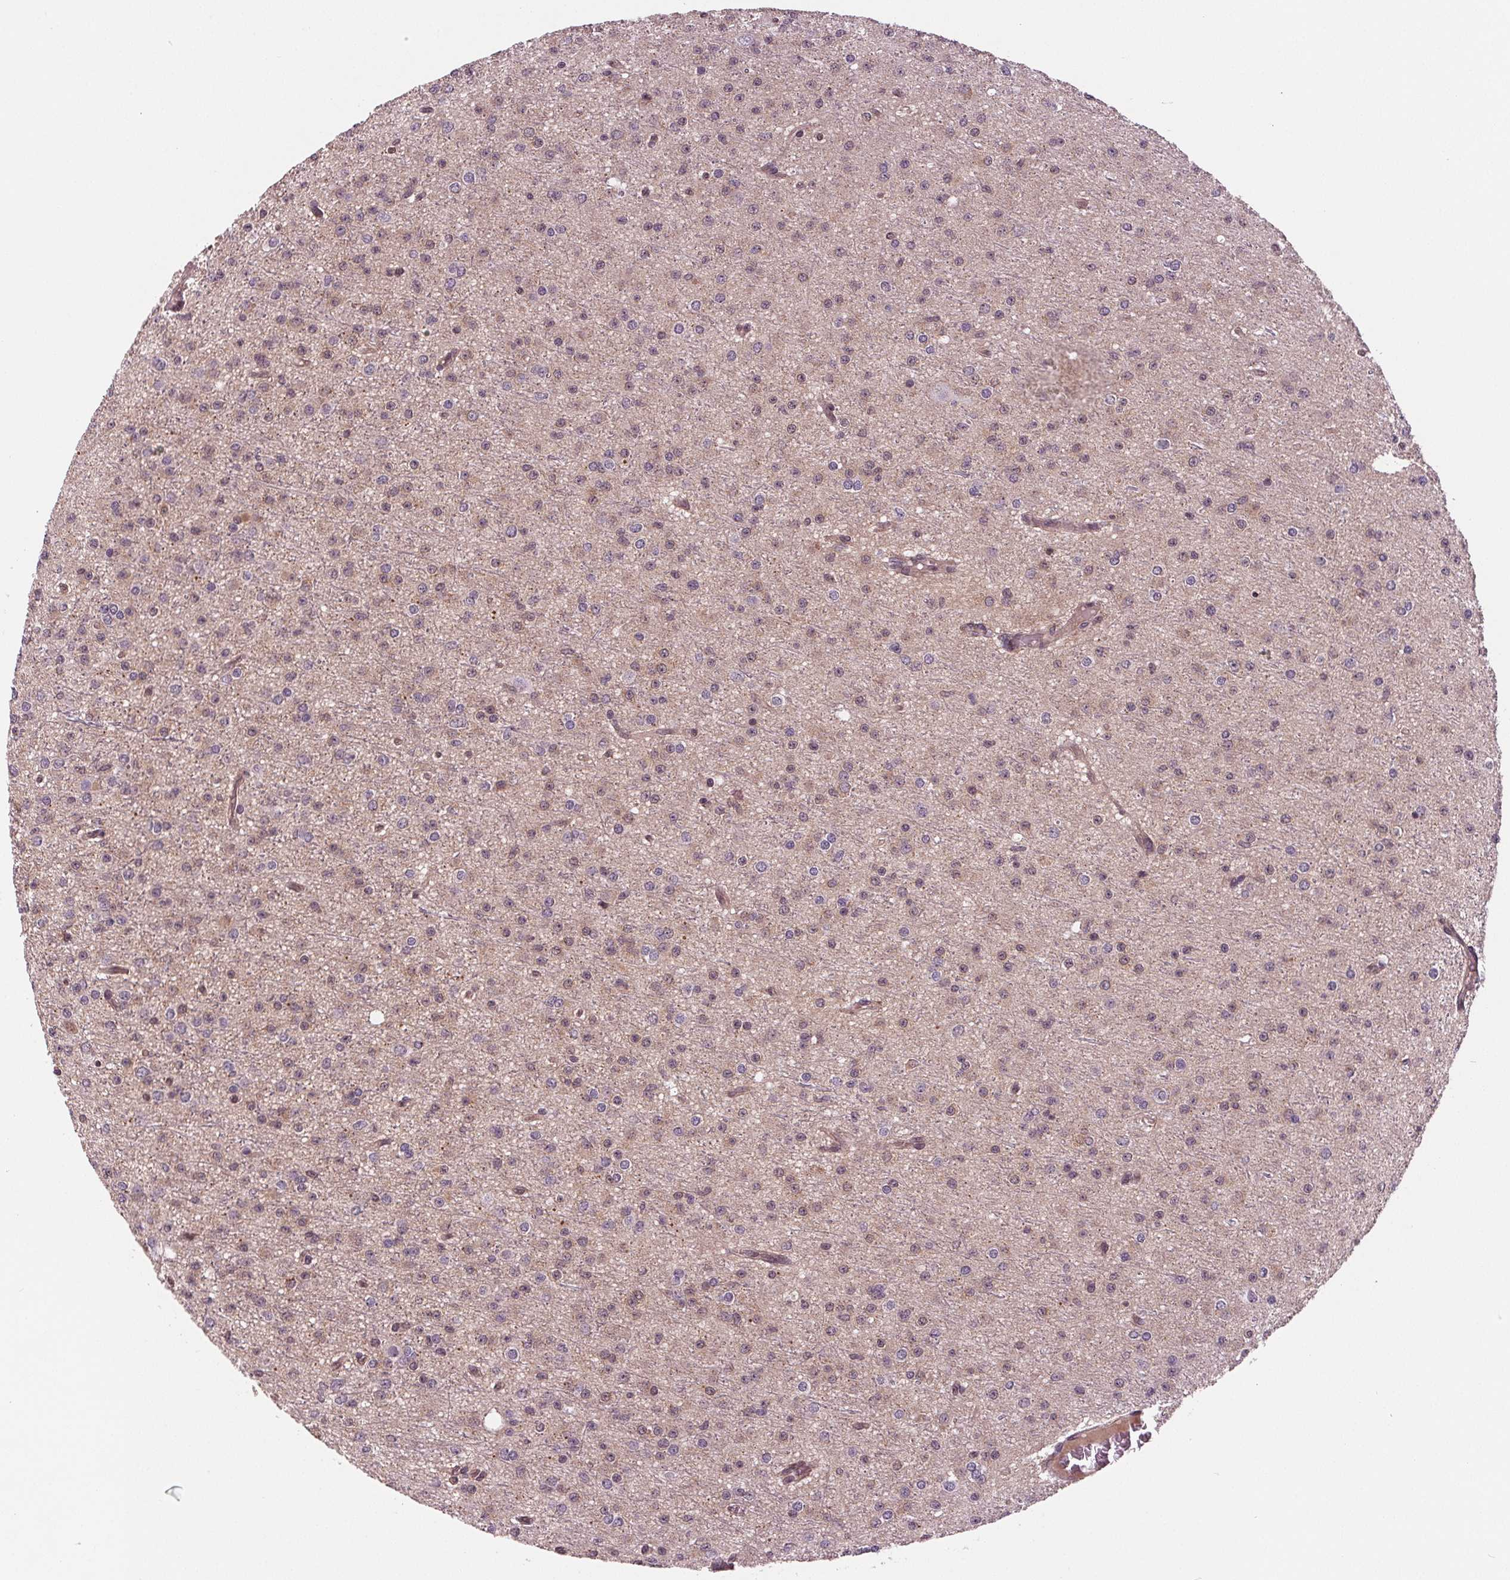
{"staining": {"intensity": "negative", "quantity": "none", "location": "none"}, "tissue": "glioma", "cell_type": "Tumor cells", "image_type": "cancer", "snomed": [{"axis": "morphology", "description": "Glioma, malignant, Low grade"}, {"axis": "topography", "description": "Brain"}], "caption": "Human glioma stained for a protein using immunohistochemistry (IHC) exhibits no staining in tumor cells.", "gene": "STAT3", "patient": {"sex": "male", "age": 27}}